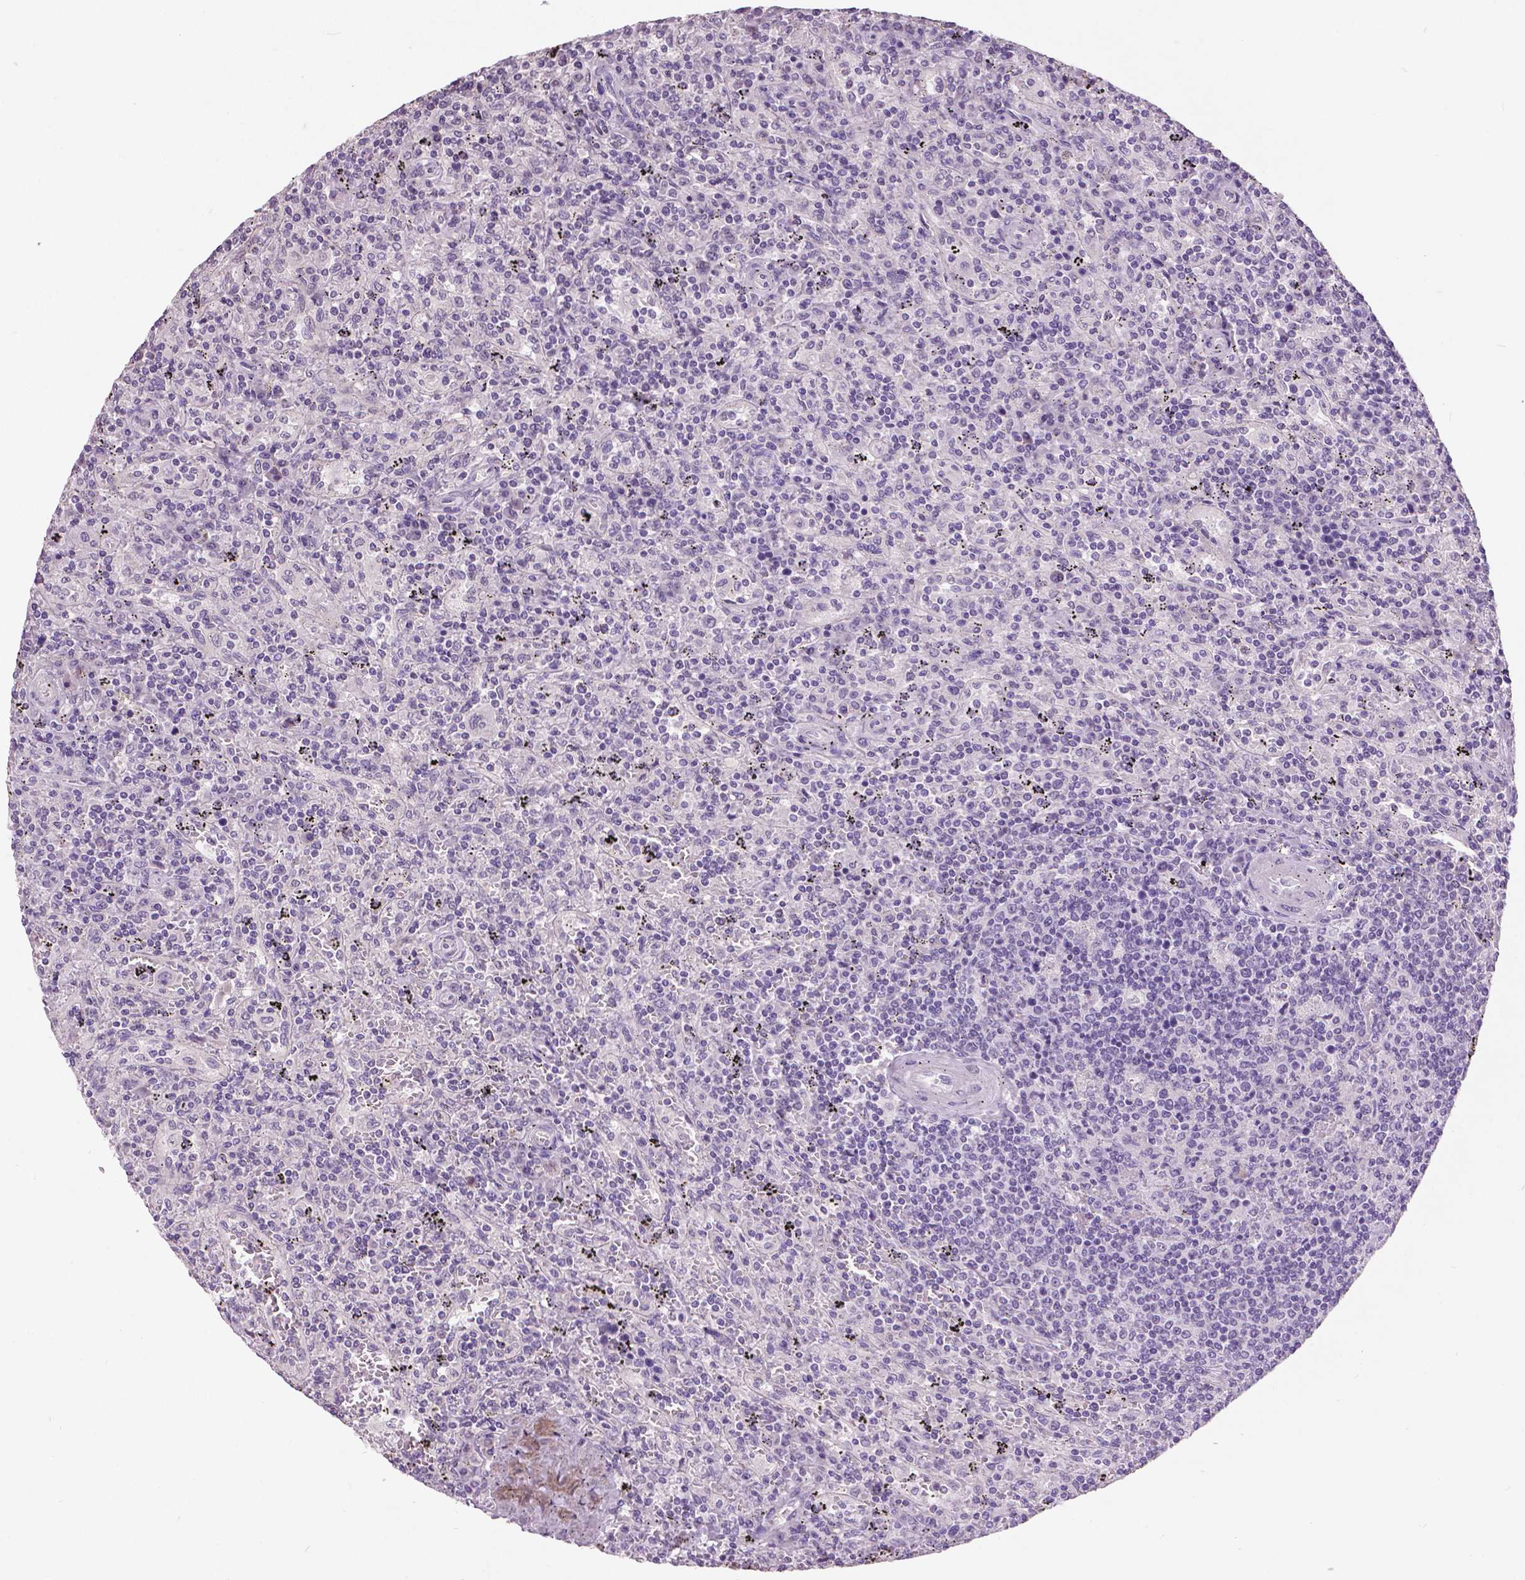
{"staining": {"intensity": "negative", "quantity": "none", "location": "none"}, "tissue": "lymphoma", "cell_type": "Tumor cells", "image_type": "cancer", "snomed": [{"axis": "morphology", "description": "Malignant lymphoma, non-Hodgkin's type, Low grade"}, {"axis": "topography", "description": "Spleen"}], "caption": "Image shows no significant protein staining in tumor cells of lymphoma.", "gene": "GRIN2A", "patient": {"sex": "male", "age": 62}}